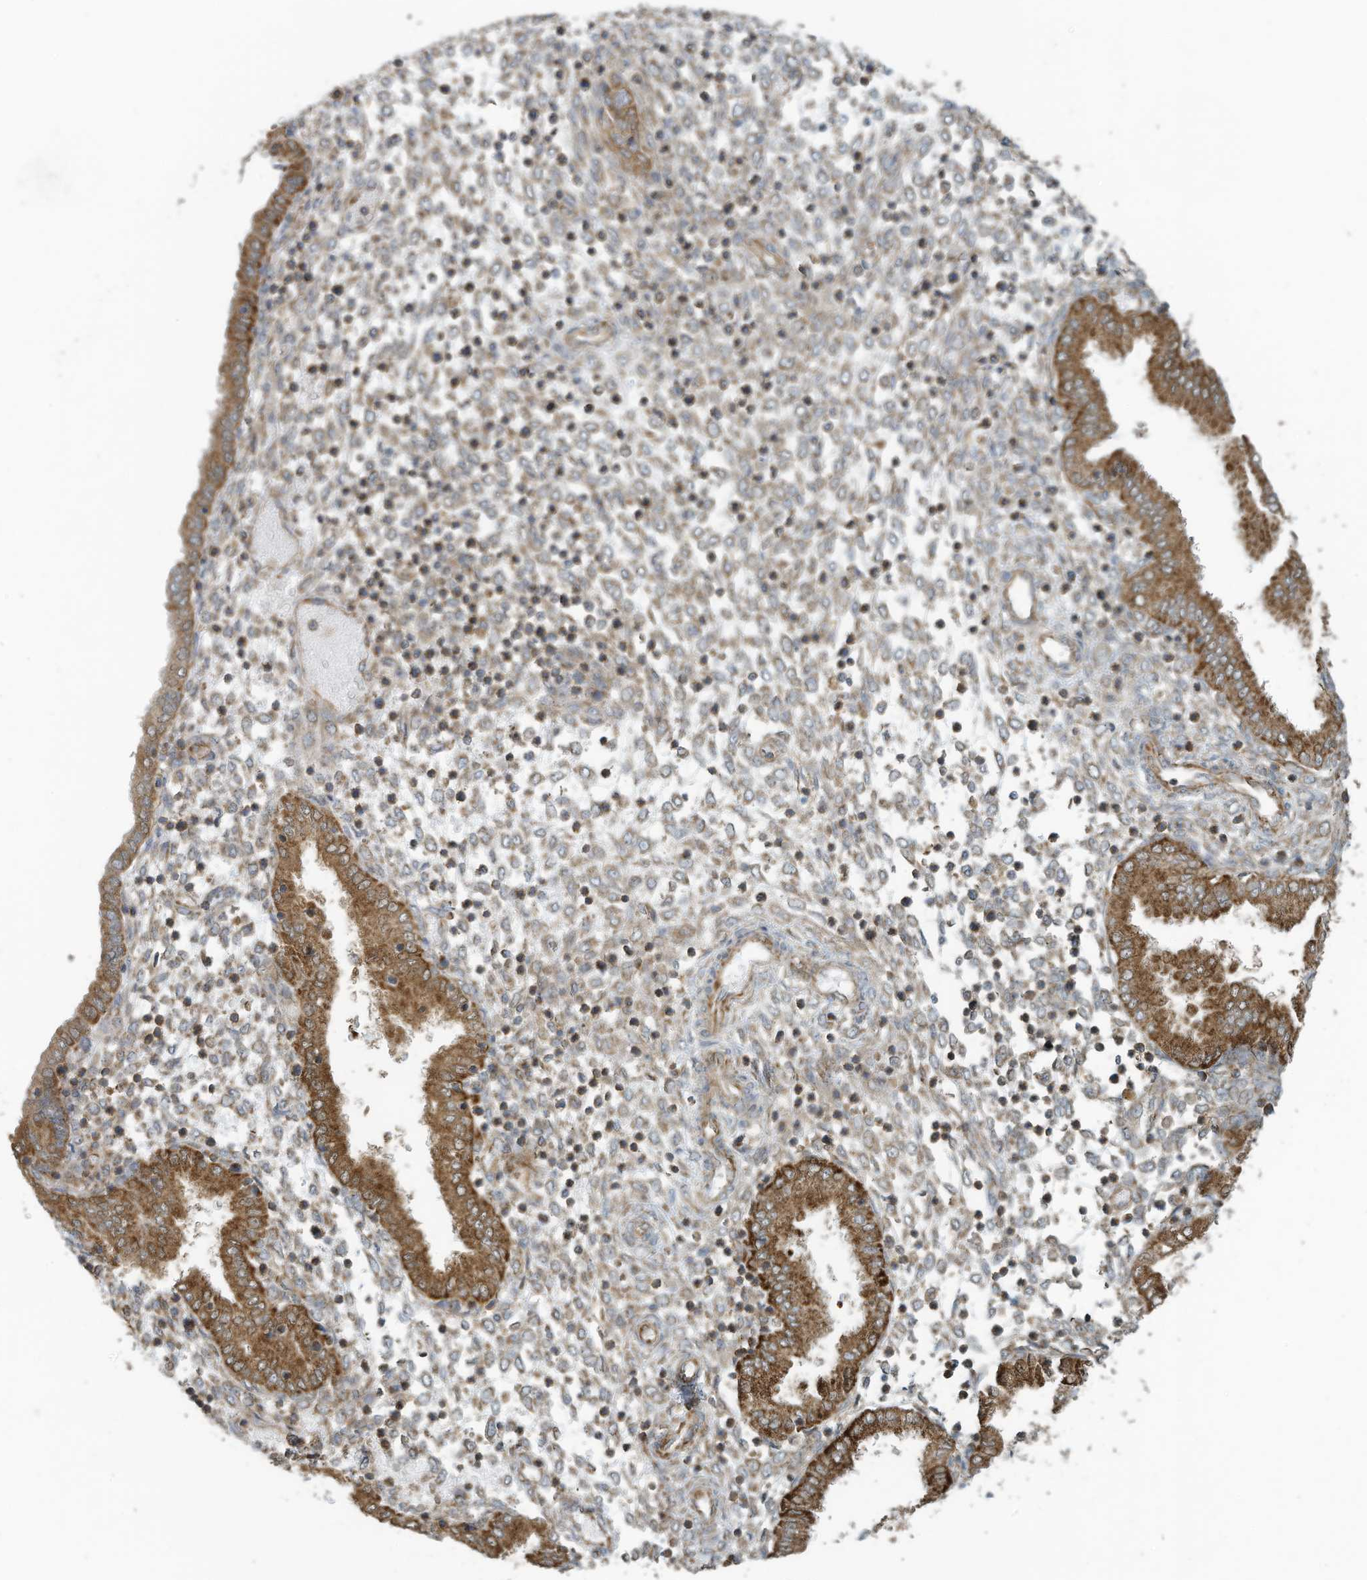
{"staining": {"intensity": "weak", "quantity": "25%-75%", "location": "cytoplasmic/membranous"}, "tissue": "endometrium", "cell_type": "Cells in endometrial stroma", "image_type": "normal", "snomed": [{"axis": "morphology", "description": "Normal tissue, NOS"}, {"axis": "topography", "description": "Endometrium"}], "caption": "Immunohistochemistry (IHC) photomicrograph of benign endometrium: human endometrium stained using immunohistochemistry exhibits low levels of weak protein expression localized specifically in the cytoplasmic/membranous of cells in endometrial stroma, appearing as a cytoplasmic/membranous brown color.", "gene": "METTL6", "patient": {"sex": "female", "age": 53}}